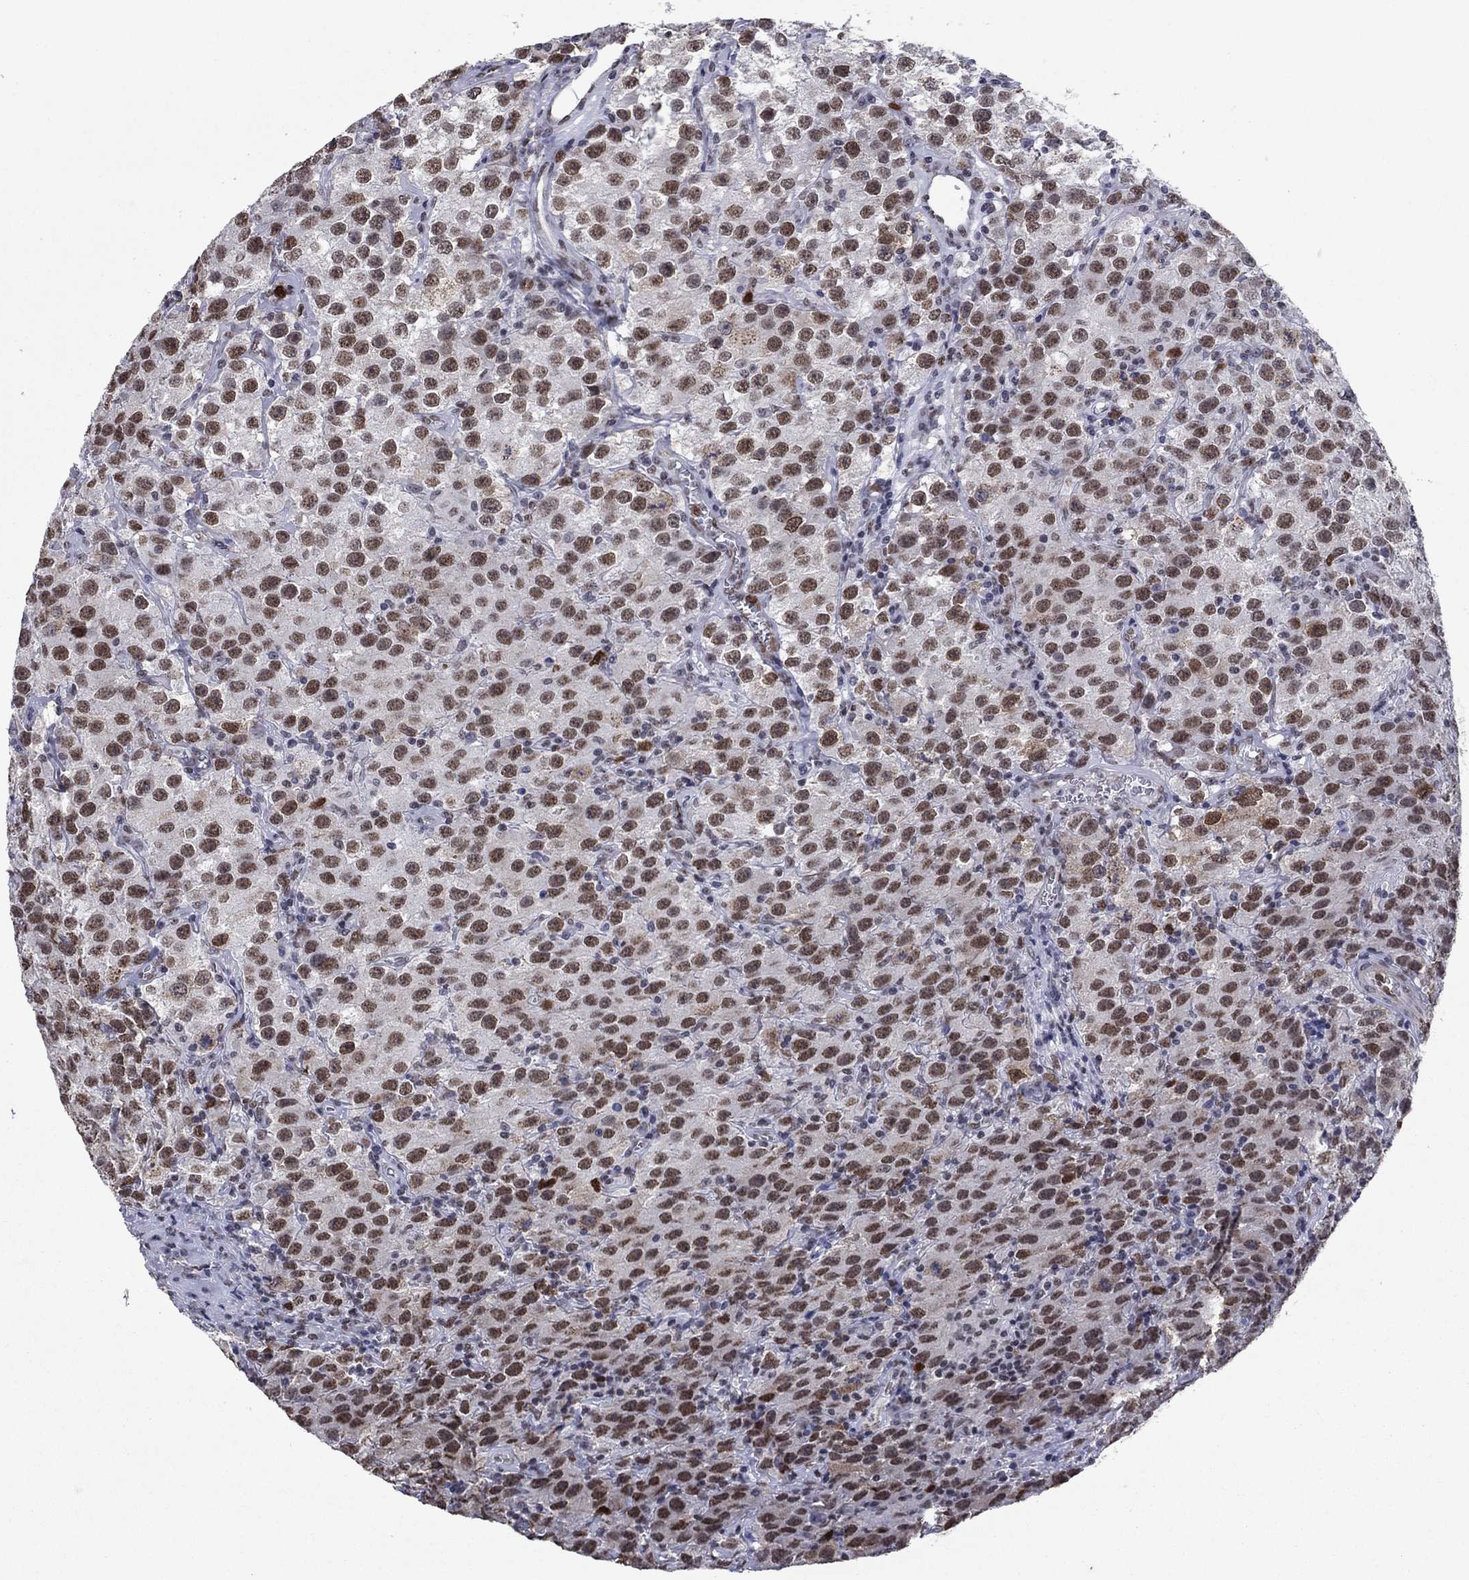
{"staining": {"intensity": "moderate", "quantity": ">75%", "location": "nuclear"}, "tissue": "testis cancer", "cell_type": "Tumor cells", "image_type": "cancer", "snomed": [{"axis": "morphology", "description": "Seminoma, NOS"}, {"axis": "topography", "description": "Testis"}], "caption": "The histopathology image reveals staining of testis cancer (seminoma), revealing moderate nuclear protein expression (brown color) within tumor cells.", "gene": "TYMS", "patient": {"sex": "male", "age": 52}}